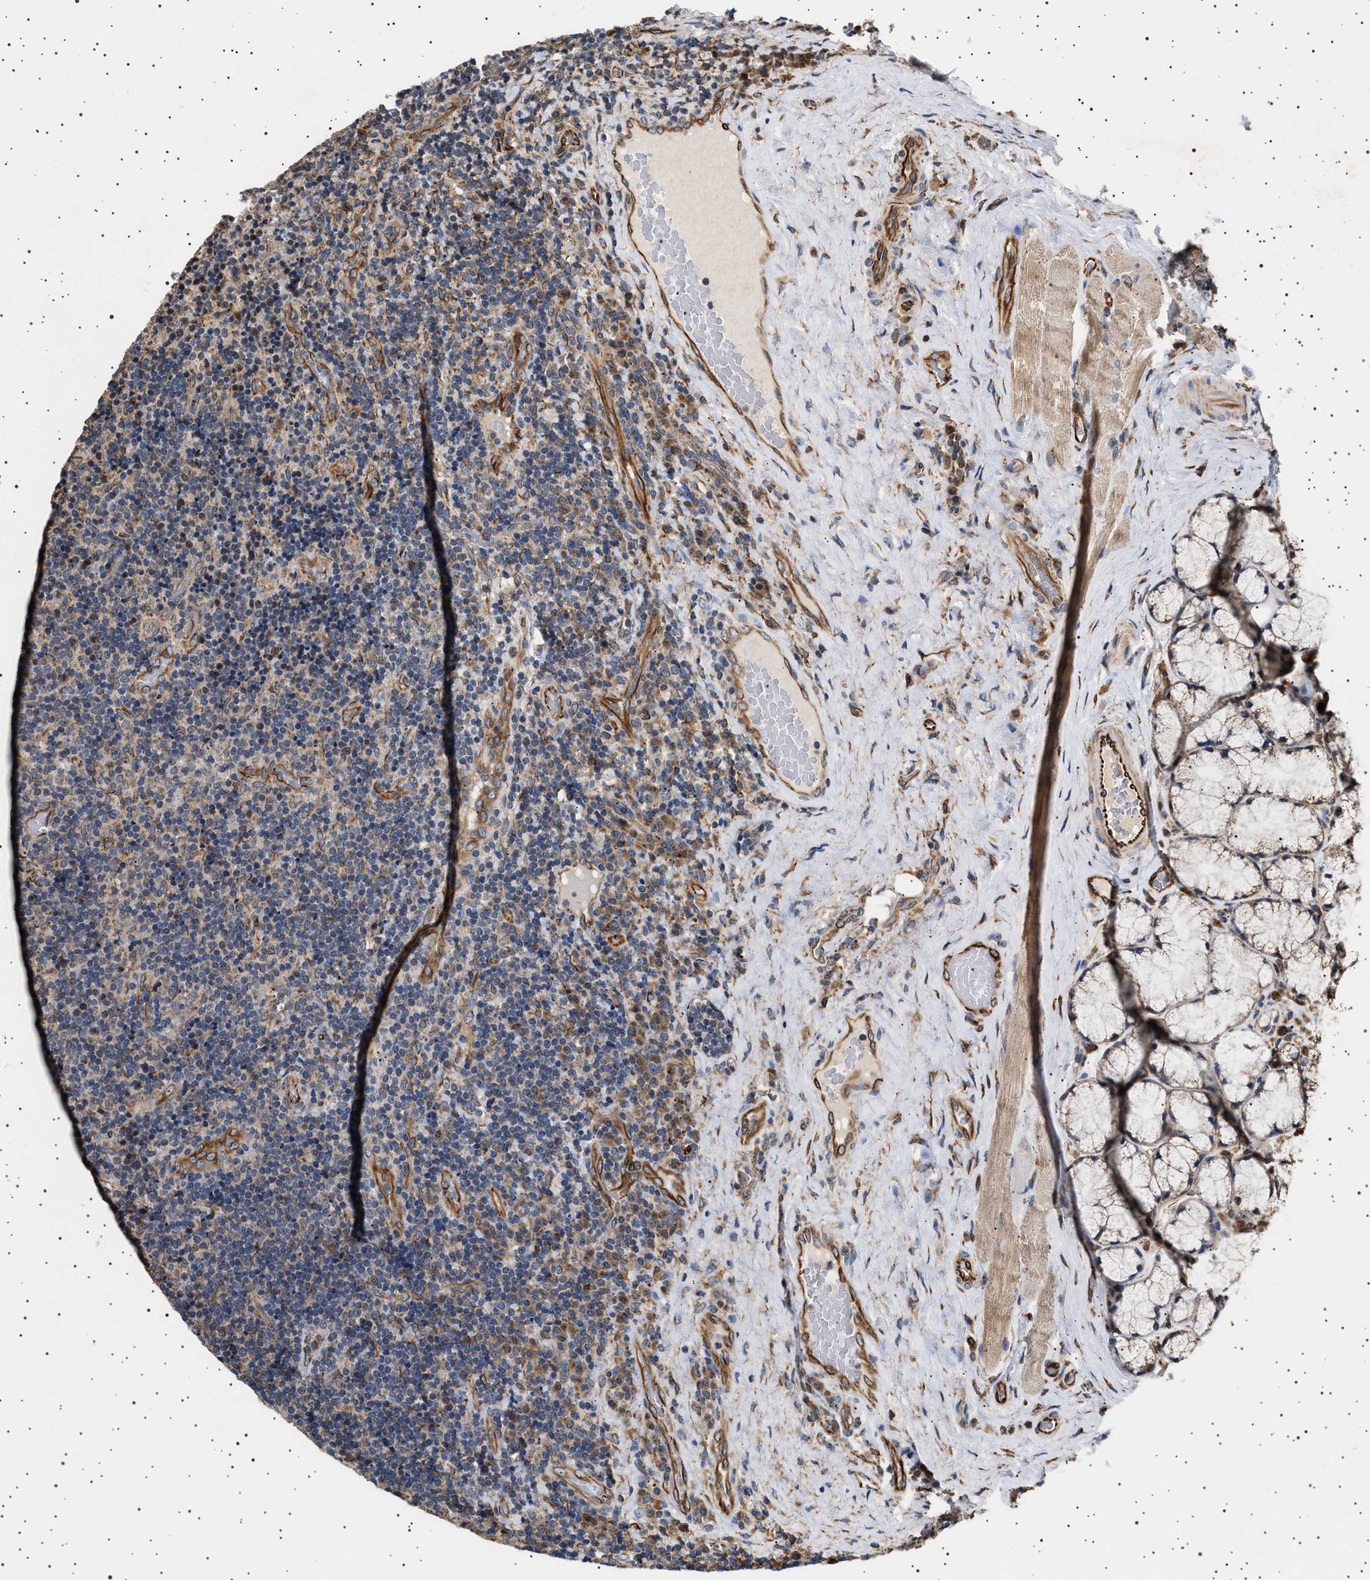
{"staining": {"intensity": "moderate", "quantity": "<25%", "location": "cytoplasmic/membranous"}, "tissue": "lymphoma", "cell_type": "Tumor cells", "image_type": "cancer", "snomed": [{"axis": "morphology", "description": "Malignant lymphoma, non-Hodgkin's type, High grade"}, {"axis": "topography", "description": "Tonsil"}], "caption": "Moderate cytoplasmic/membranous staining for a protein is identified in about <25% of tumor cells of lymphoma using immunohistochemistry.", "gene": "TRUB2", "patient": {"sex": "female", "age": 36}}